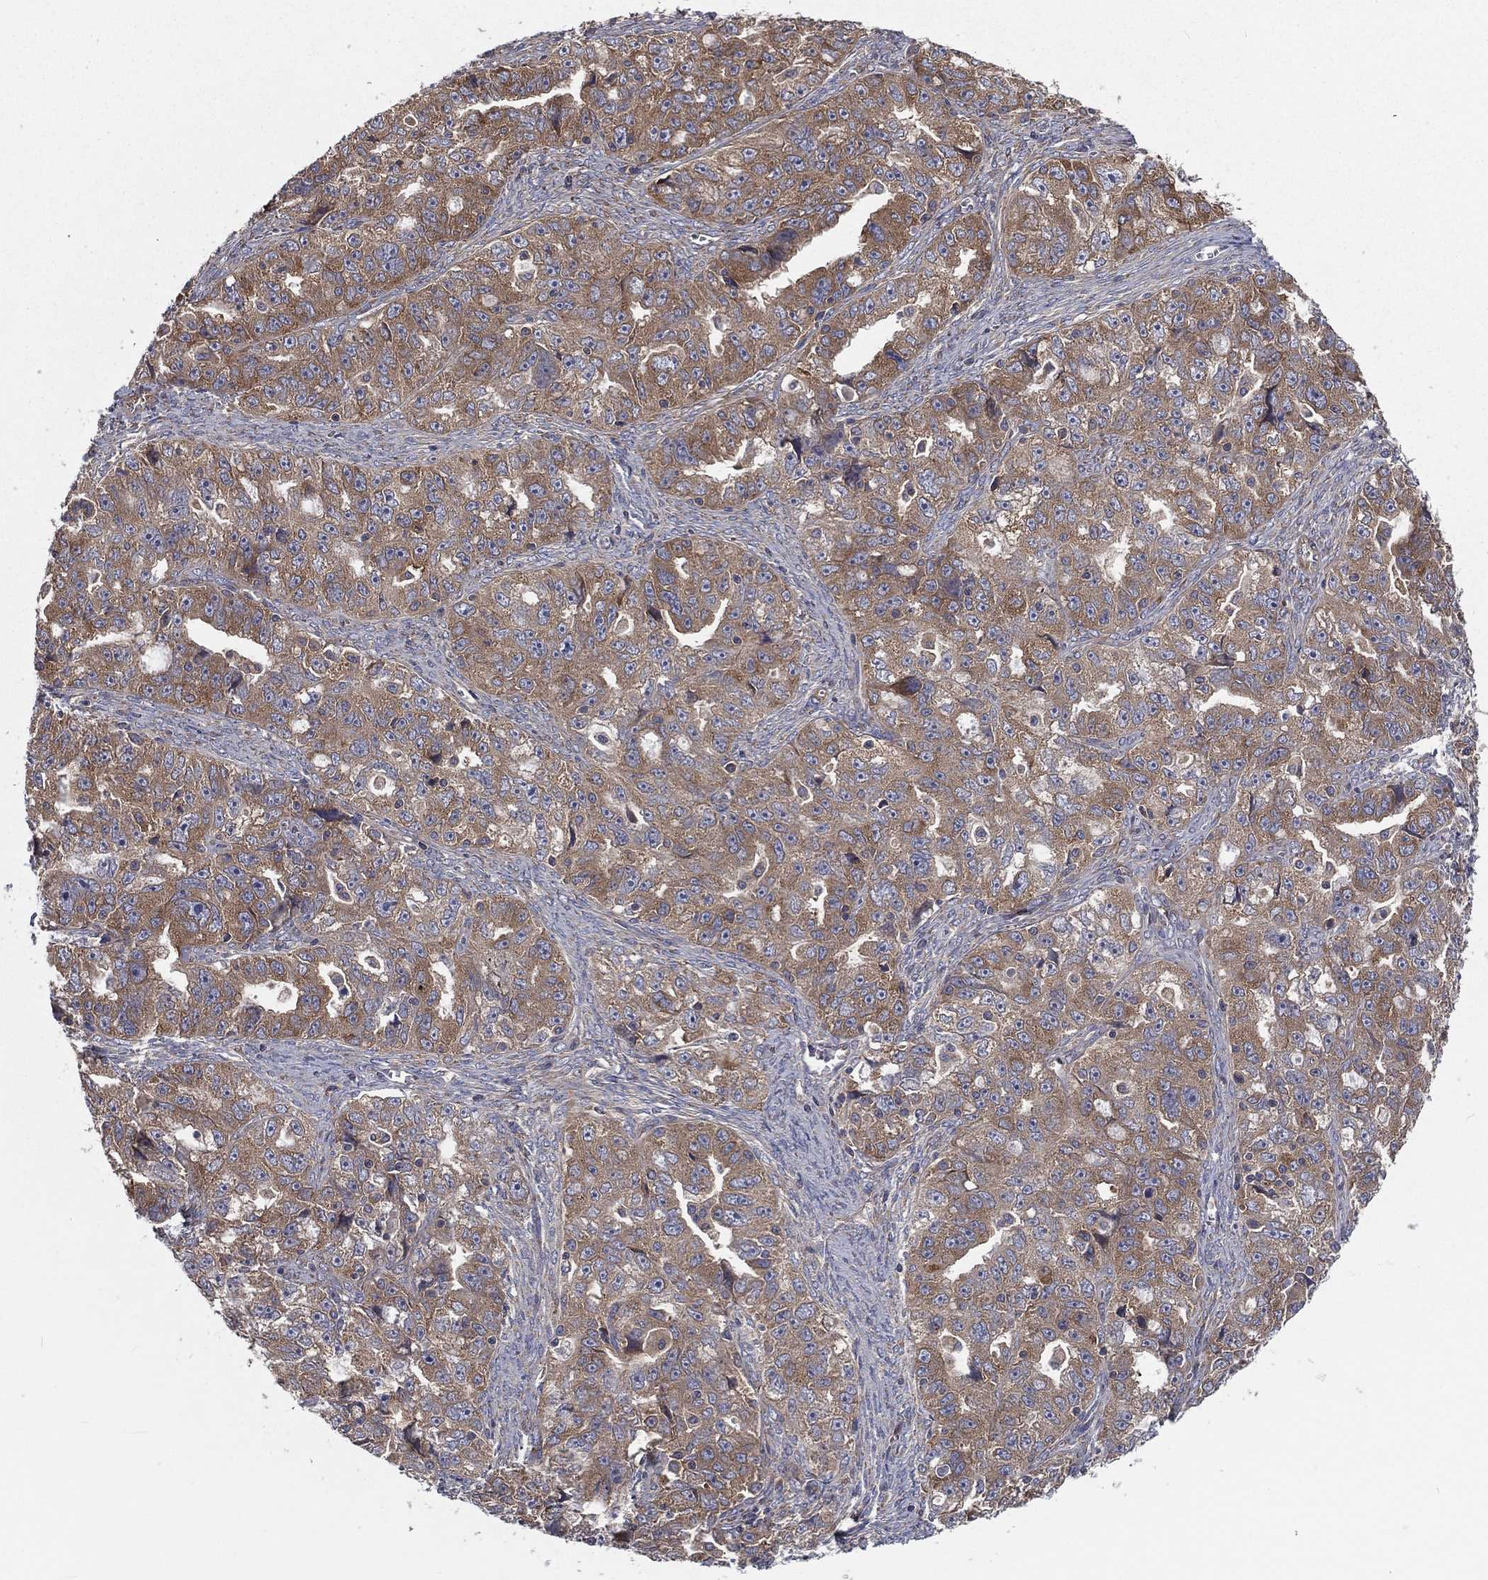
{"staining": {"intensity": "moderate", "quantity": ">75%", "location": "cytoplasmic/membranous"}, "tissue": "ovarian cancer", "cell_type": "Tumor cells", "image_type": "cancer", "snomed": [{"axis": "morphology", "description": "Cystadenocarcinoma, serous, NOS"}, {"axis": "topography", "description": "Ovary"}], "caption": "Ovarian cancer tissue demonstrates moderate cytoplasmic/membranous expression in approximately >75% of tumor cells, visualized by immunohistochemistry.", "gene": "EIF2B5", "patient": {"sex": "female", "age": 51}}